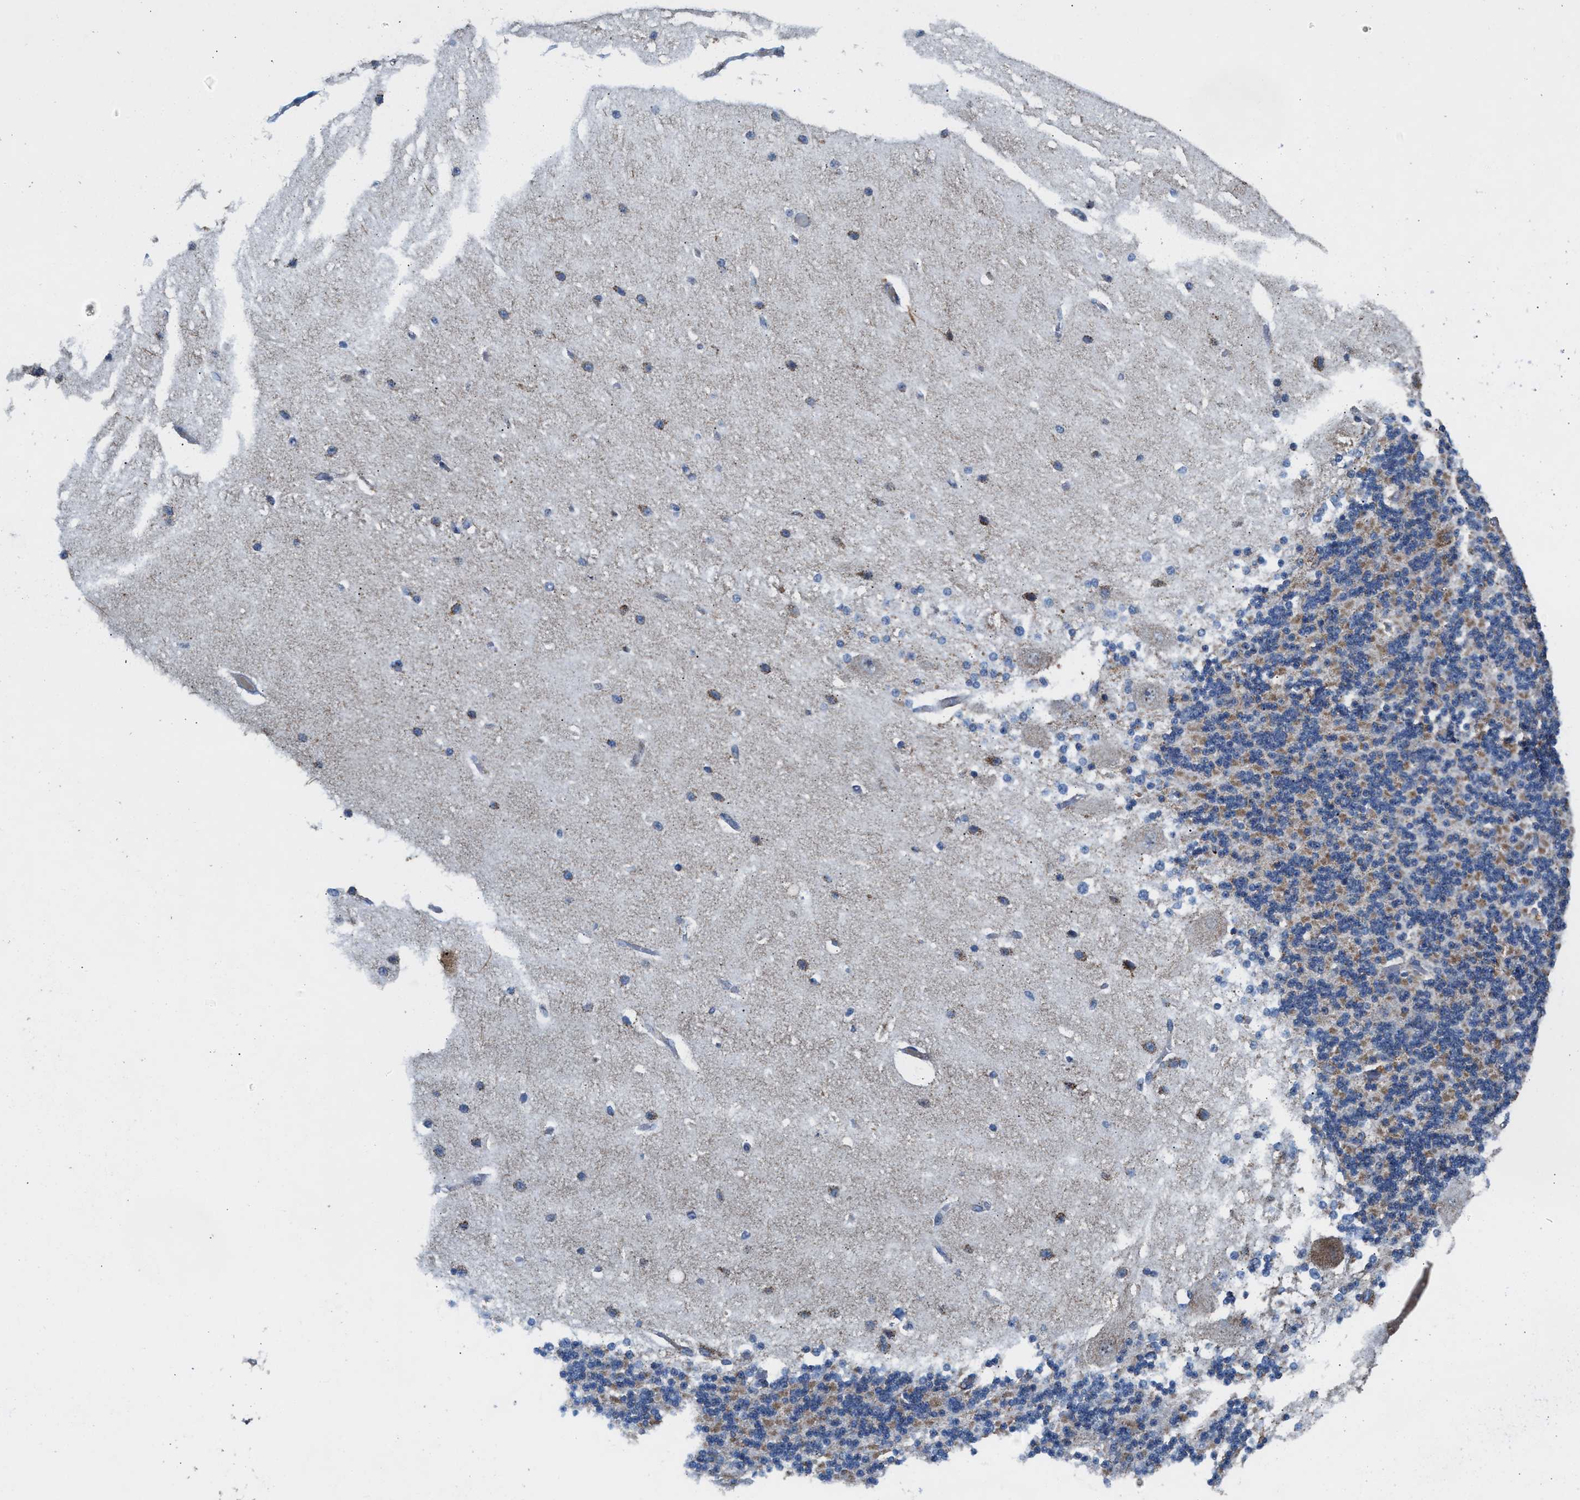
{"staining": {"intensity": "moderate", "quantity": ">75%", "location": "cytoplasmic/membranous"}, "tissue": "cerebellum", "cell_type": "Cells in granular layer", "image_type": "normal", "snomed": [{"axis": "morphology", "description": "Normal tissue, NOS"}, {"axis": "topography", "description": "Cerebellum"}], "caption": "Cerebellum was stained to show a protein in brown. There is medium levels of moderate cytoplasmic/membranous expression in approximately >75% of cells in granular layer. (DAB (3,3'-diaminobenzidine) = brown stain, brightfield microscopy at high magnification).", "gene": "PMPCA", "patient": {"sex": "female", "age": 54}}